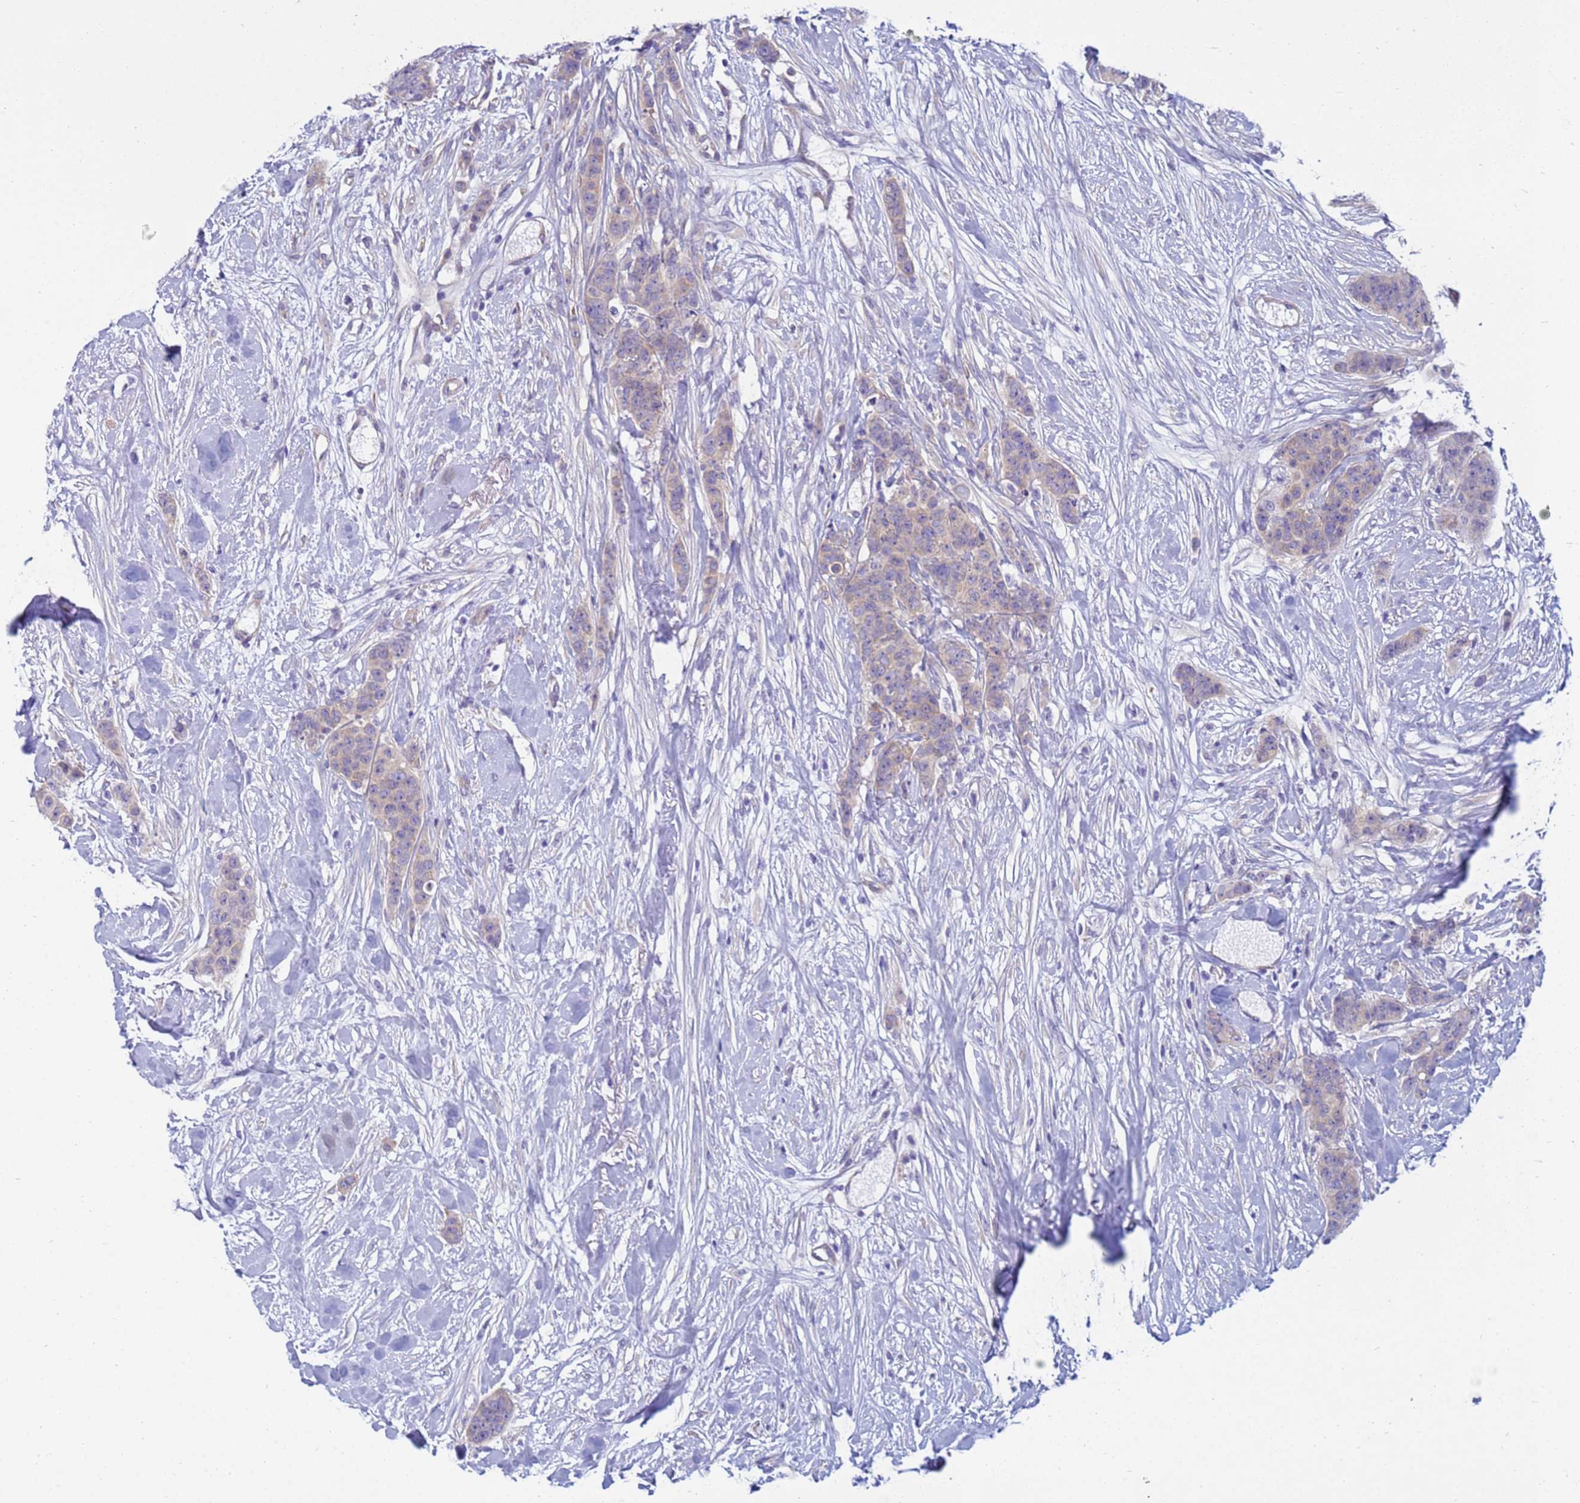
{"staining": {"intensity": "negative", "quantity": "none", "location": "none"}, "tissue": "breast cancer", "cell_type": "Tumor cells", "image_type": "cancer", "snomed": [{"axis": "morphology", "description": "Duct carcinoma"}, {"axis": "topography", "description": "Breast"}], "caption": "A high-resolution micrograph shows immunohistochemistry staining of breast cancer, which shows no significant staining in tumor cells.", "gene": "TRPC6", "patient": {"sex": "female", "age": 40}}